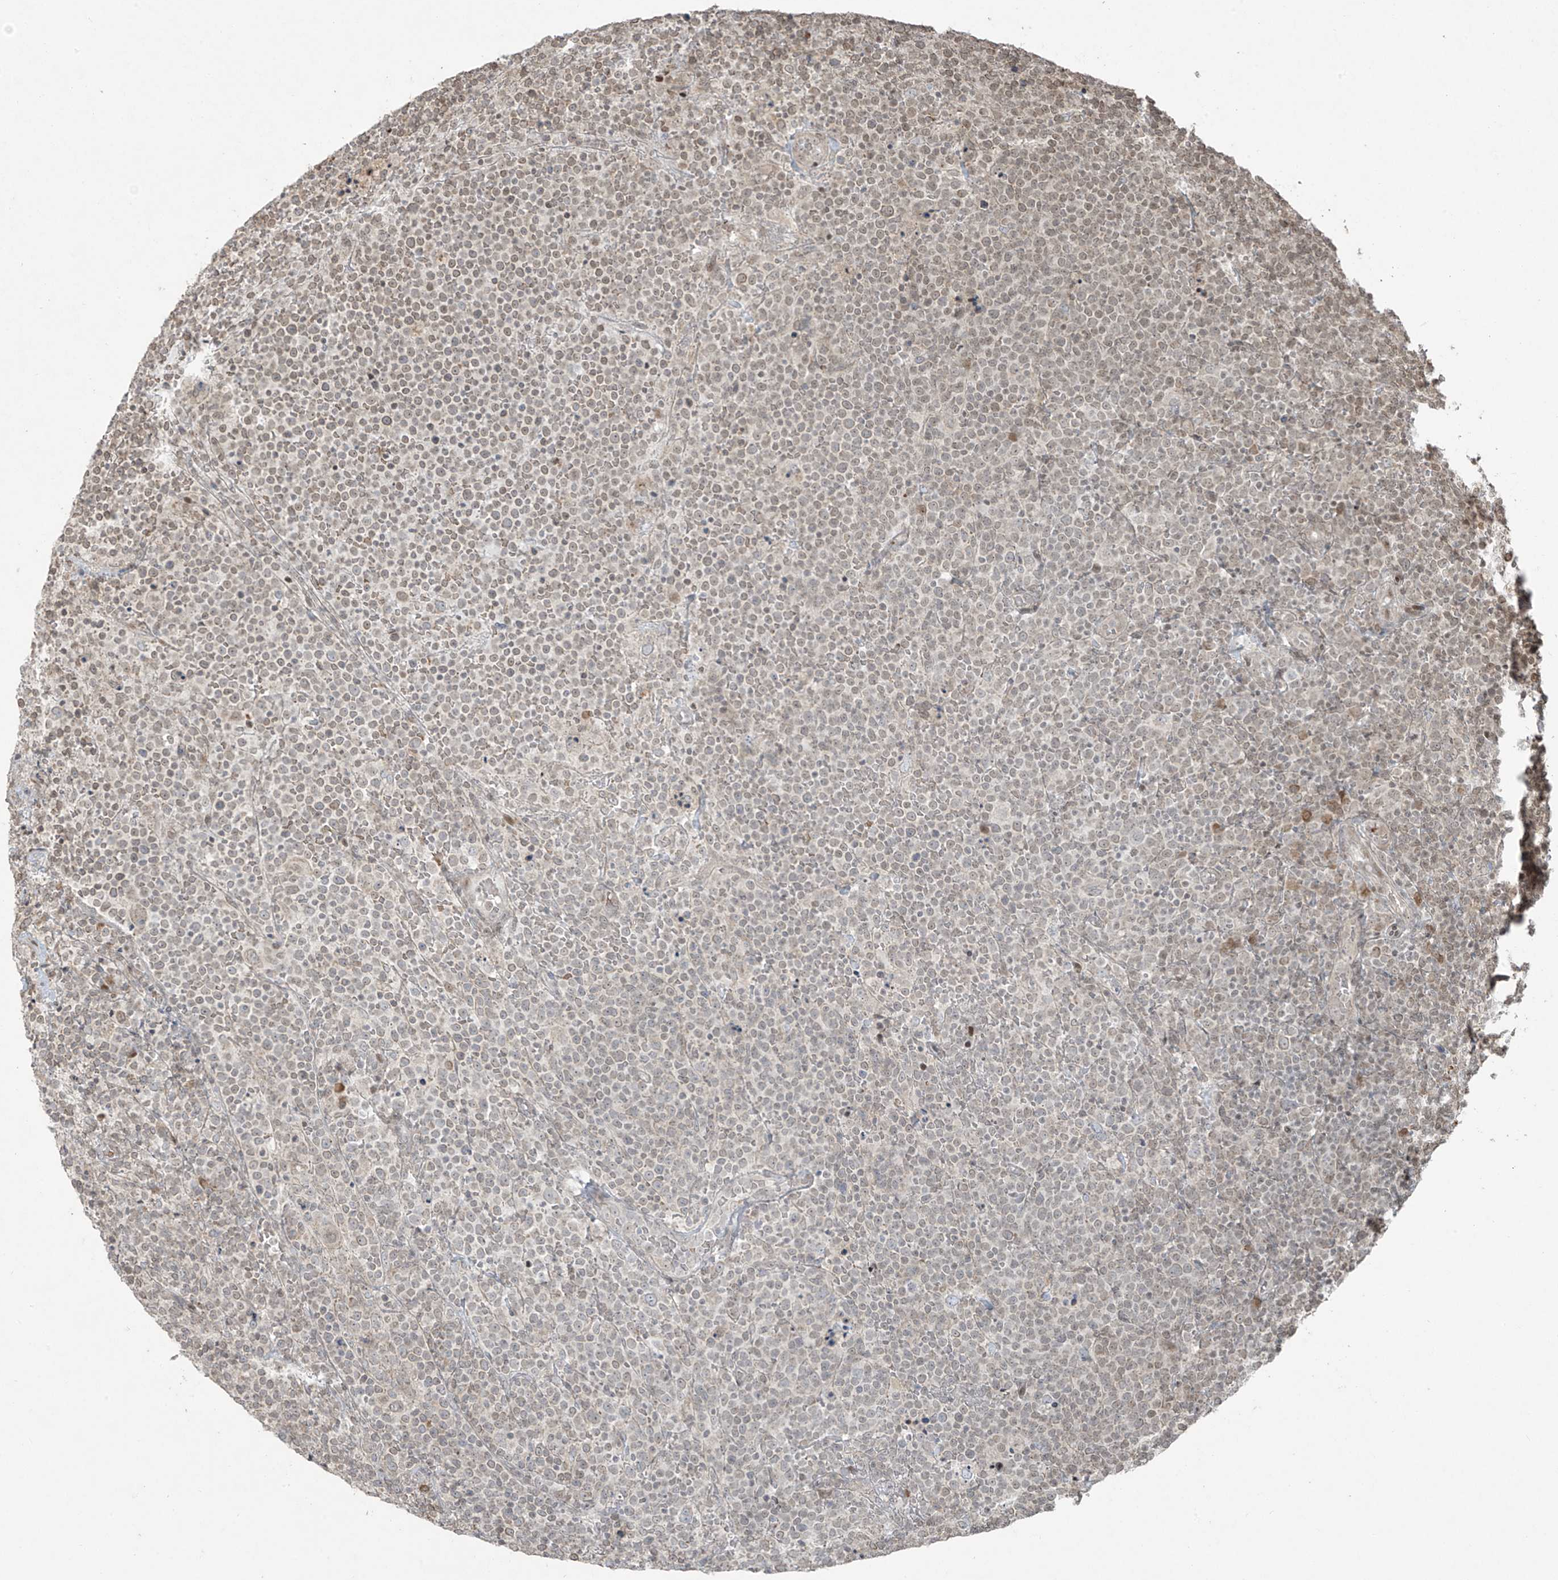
{"staining": {"intensity": "weak", "quantity": "<25%", "location": "nuclear"}, "tissue": "lymphoma", "cell_type": "Tumor cells", "image_type": "cancer", "snomed": [{"axis": "morphology", "description": "Malignant lymphoma, non-Hodgkin's type, High grade"}, {"axis": "topography", "description": "Lymph node"}], "caption": "Lymphoma was stained to show a protein in brown. There is no significant staining in tumor cells. The staining is performed using DAB (3,3'-diaminobenzidine) brown chromogen with nuclei counter-stained in using hematoxylin.", "gene": "TTC22", "patient": {"sex": "male", "age": 61}}